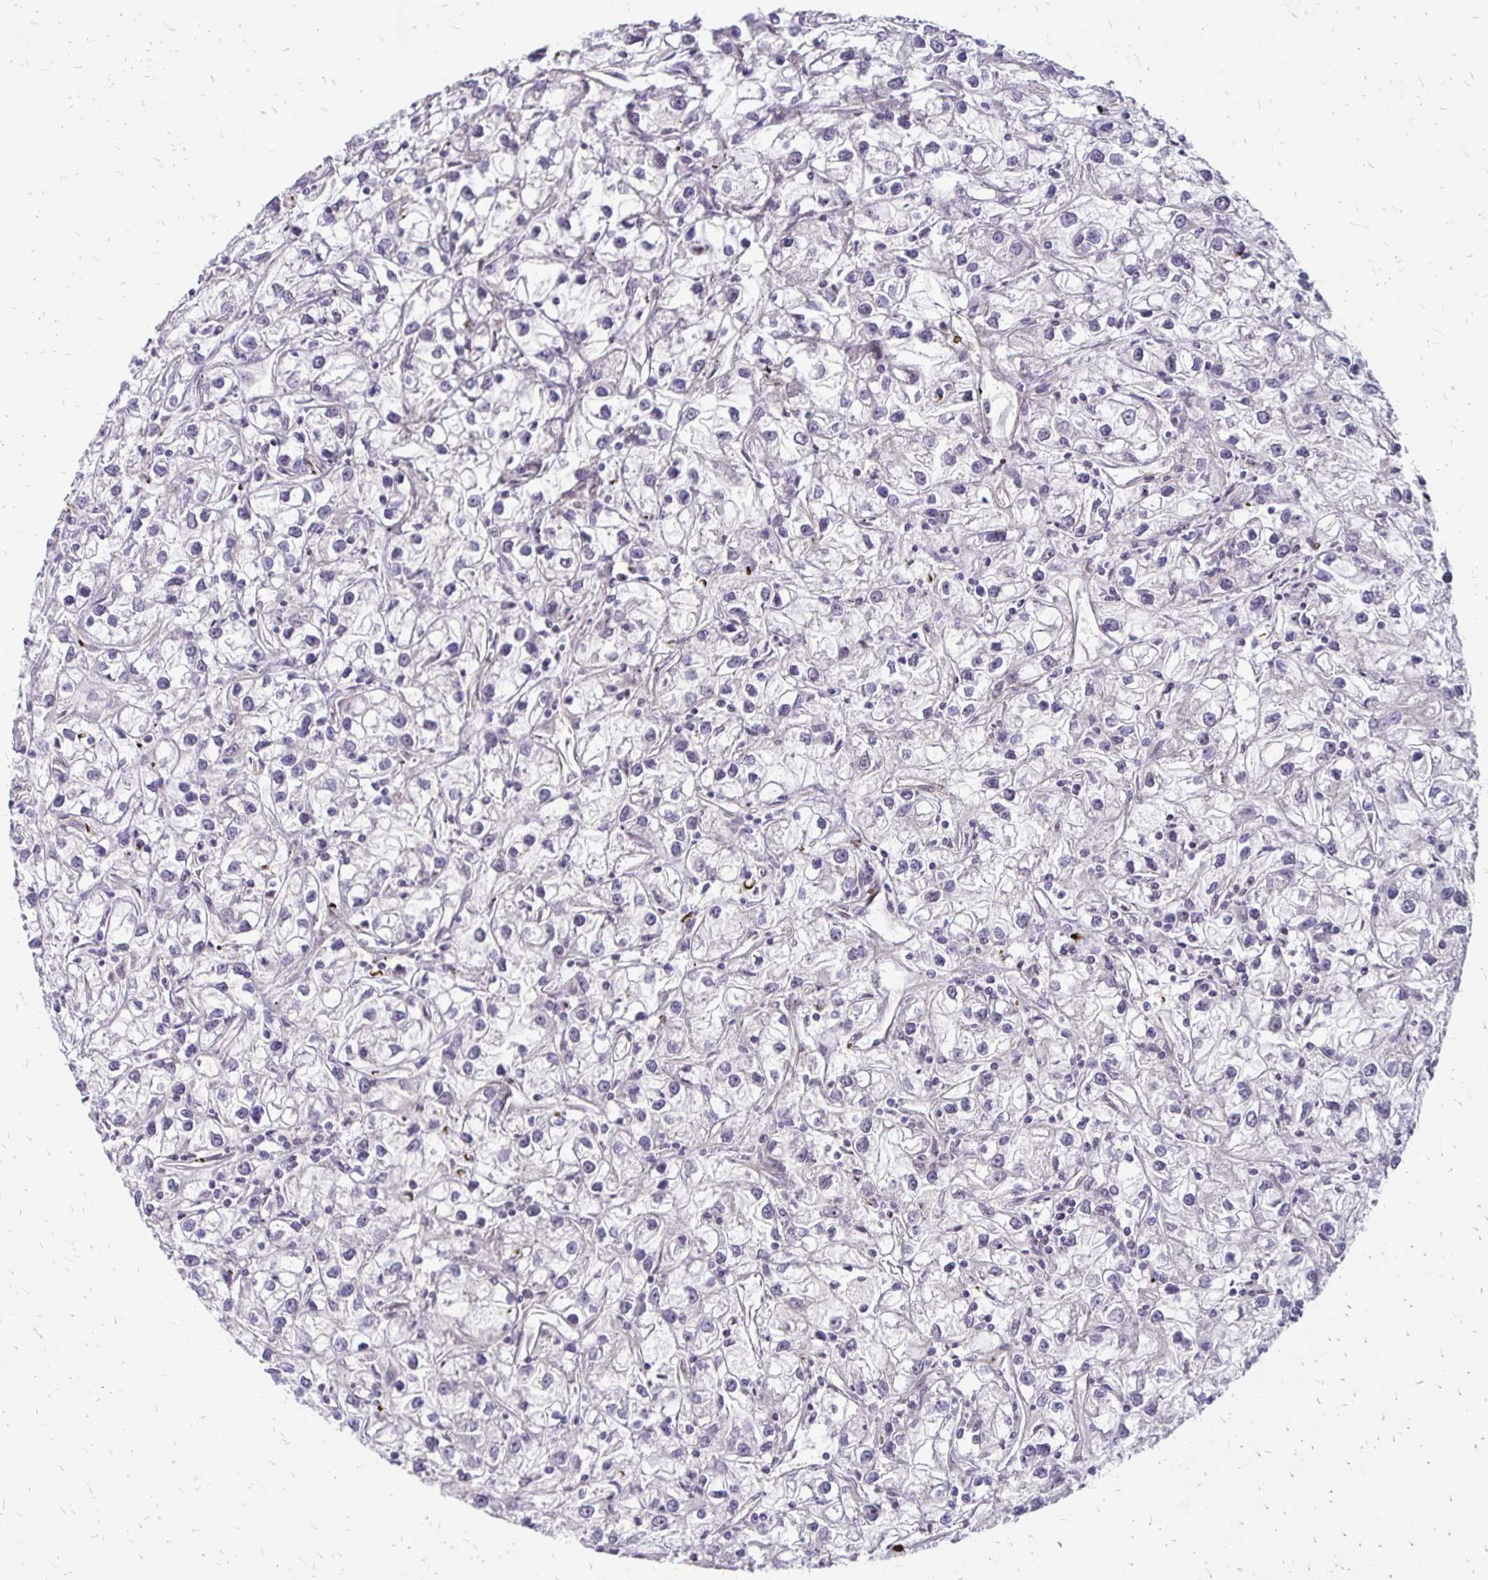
{"staining": {"intensity": "negative", "quantity": "none", "location": "none"}, "tissue": "renal cancer", "cell_type": "Tumor cells", "image_type": "cancer", "snomed": [{"axis": "morphology", "description": "Adenocarcinoma, NOS"}, {"axis": "topography", "description": "Kidney"}], "caption": "Immunohistochemical staining of renal adenocarcinoma shows no significant staining in tumor cells.", "gene": "EED", "patient": {"sex": "female", "age": 59}}